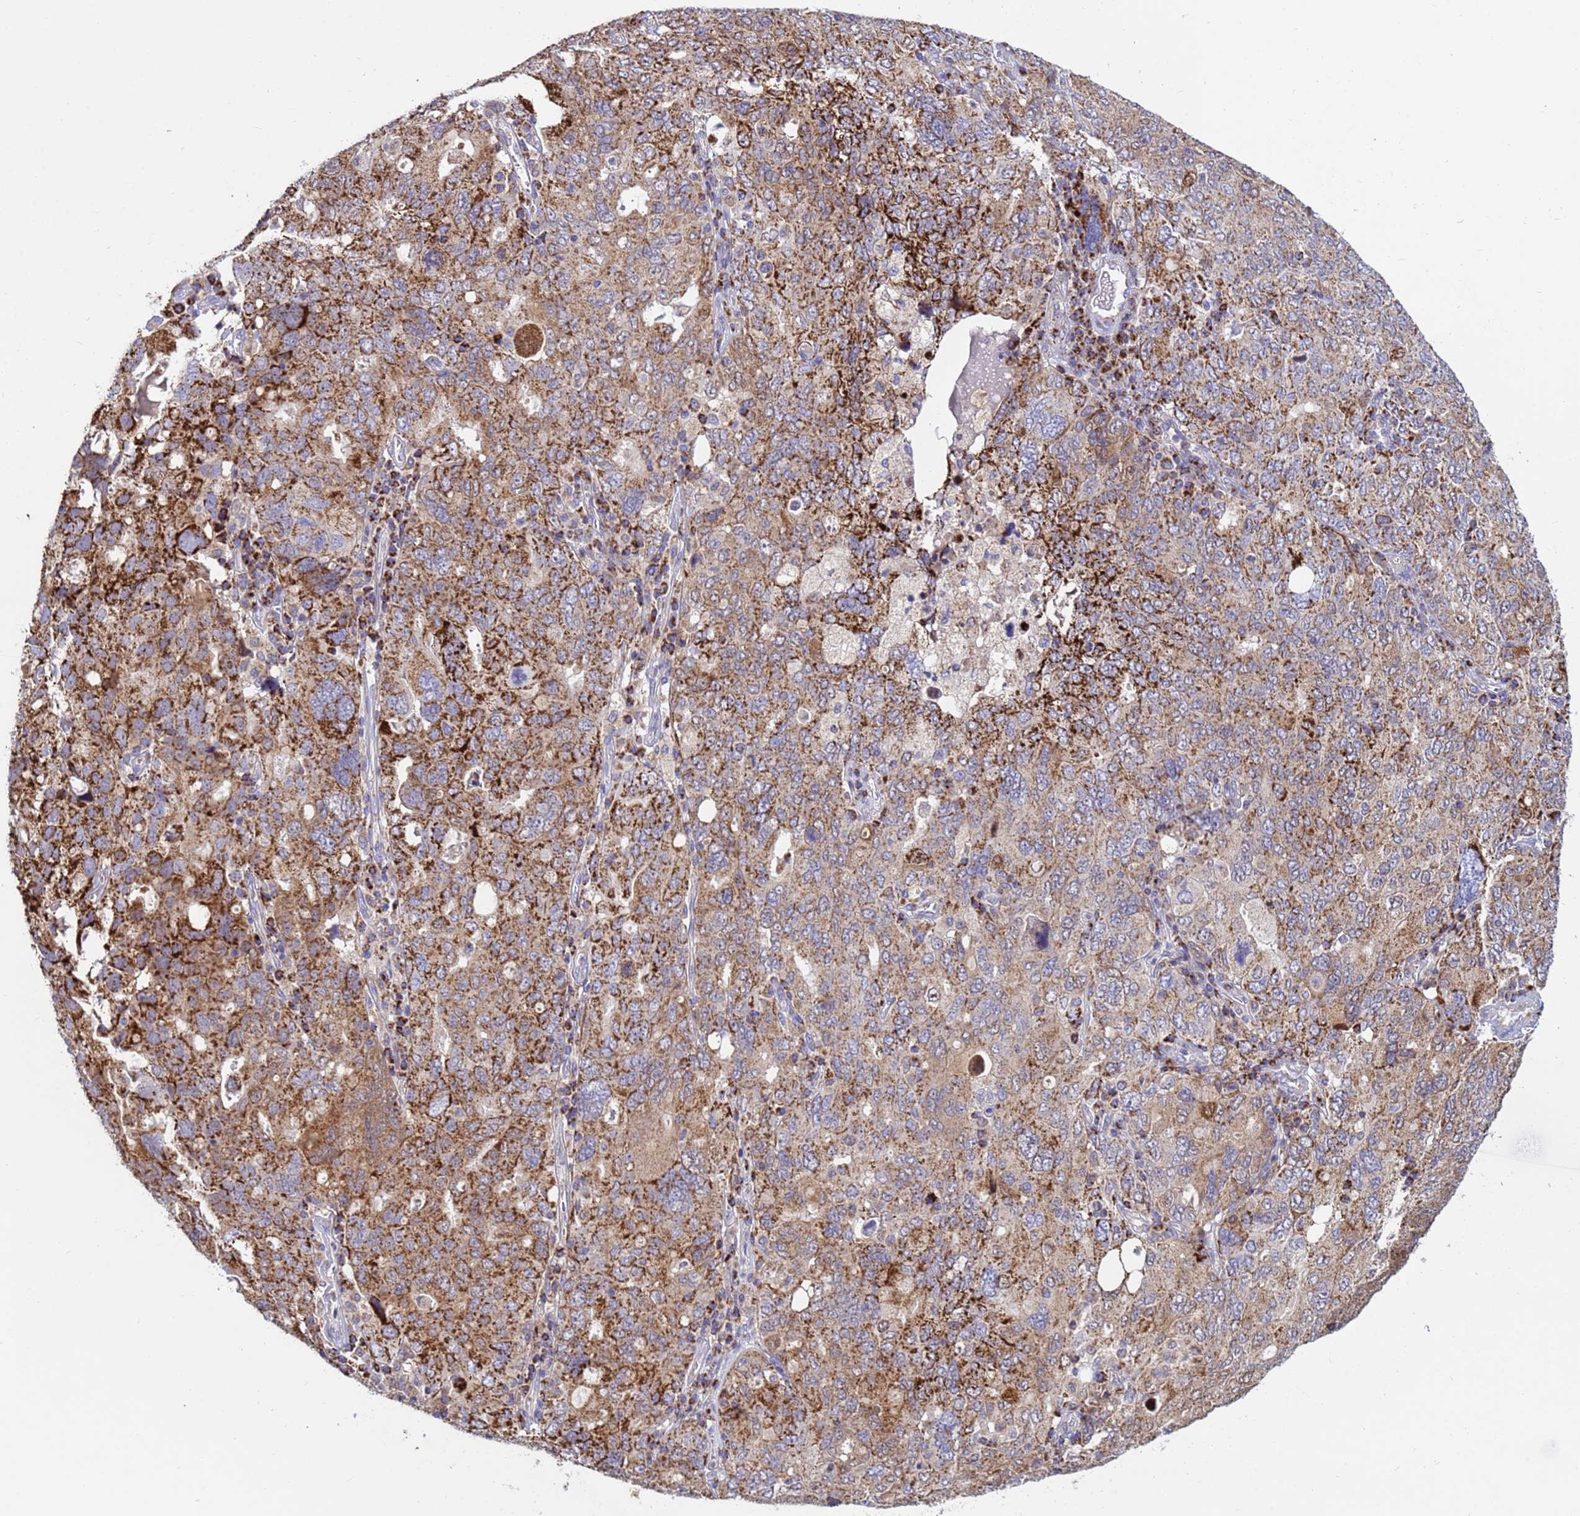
{"staining": {"intensity": "strong", "quantity": "25%-75%", "location": "cytoplasmic/membranous"}, "tissue": "ovarian cancer", "cell_type": "Tumor cells", "image_type": "cancer", "snomed": [{"axis": "morphology", "description": "Carcinoma, endometroid"}, {"axis": "topography", "description": "Ovary"}], "caption": "A micrograph of ovarian cancer stained for a protein shows strong cytoplasmic/membranous brown staining in tumor cells. (IHC, brightfield microscopy, high magnification).", "gene": "TUBGCP3", "patient": {"sex": "female", "age": 62}}